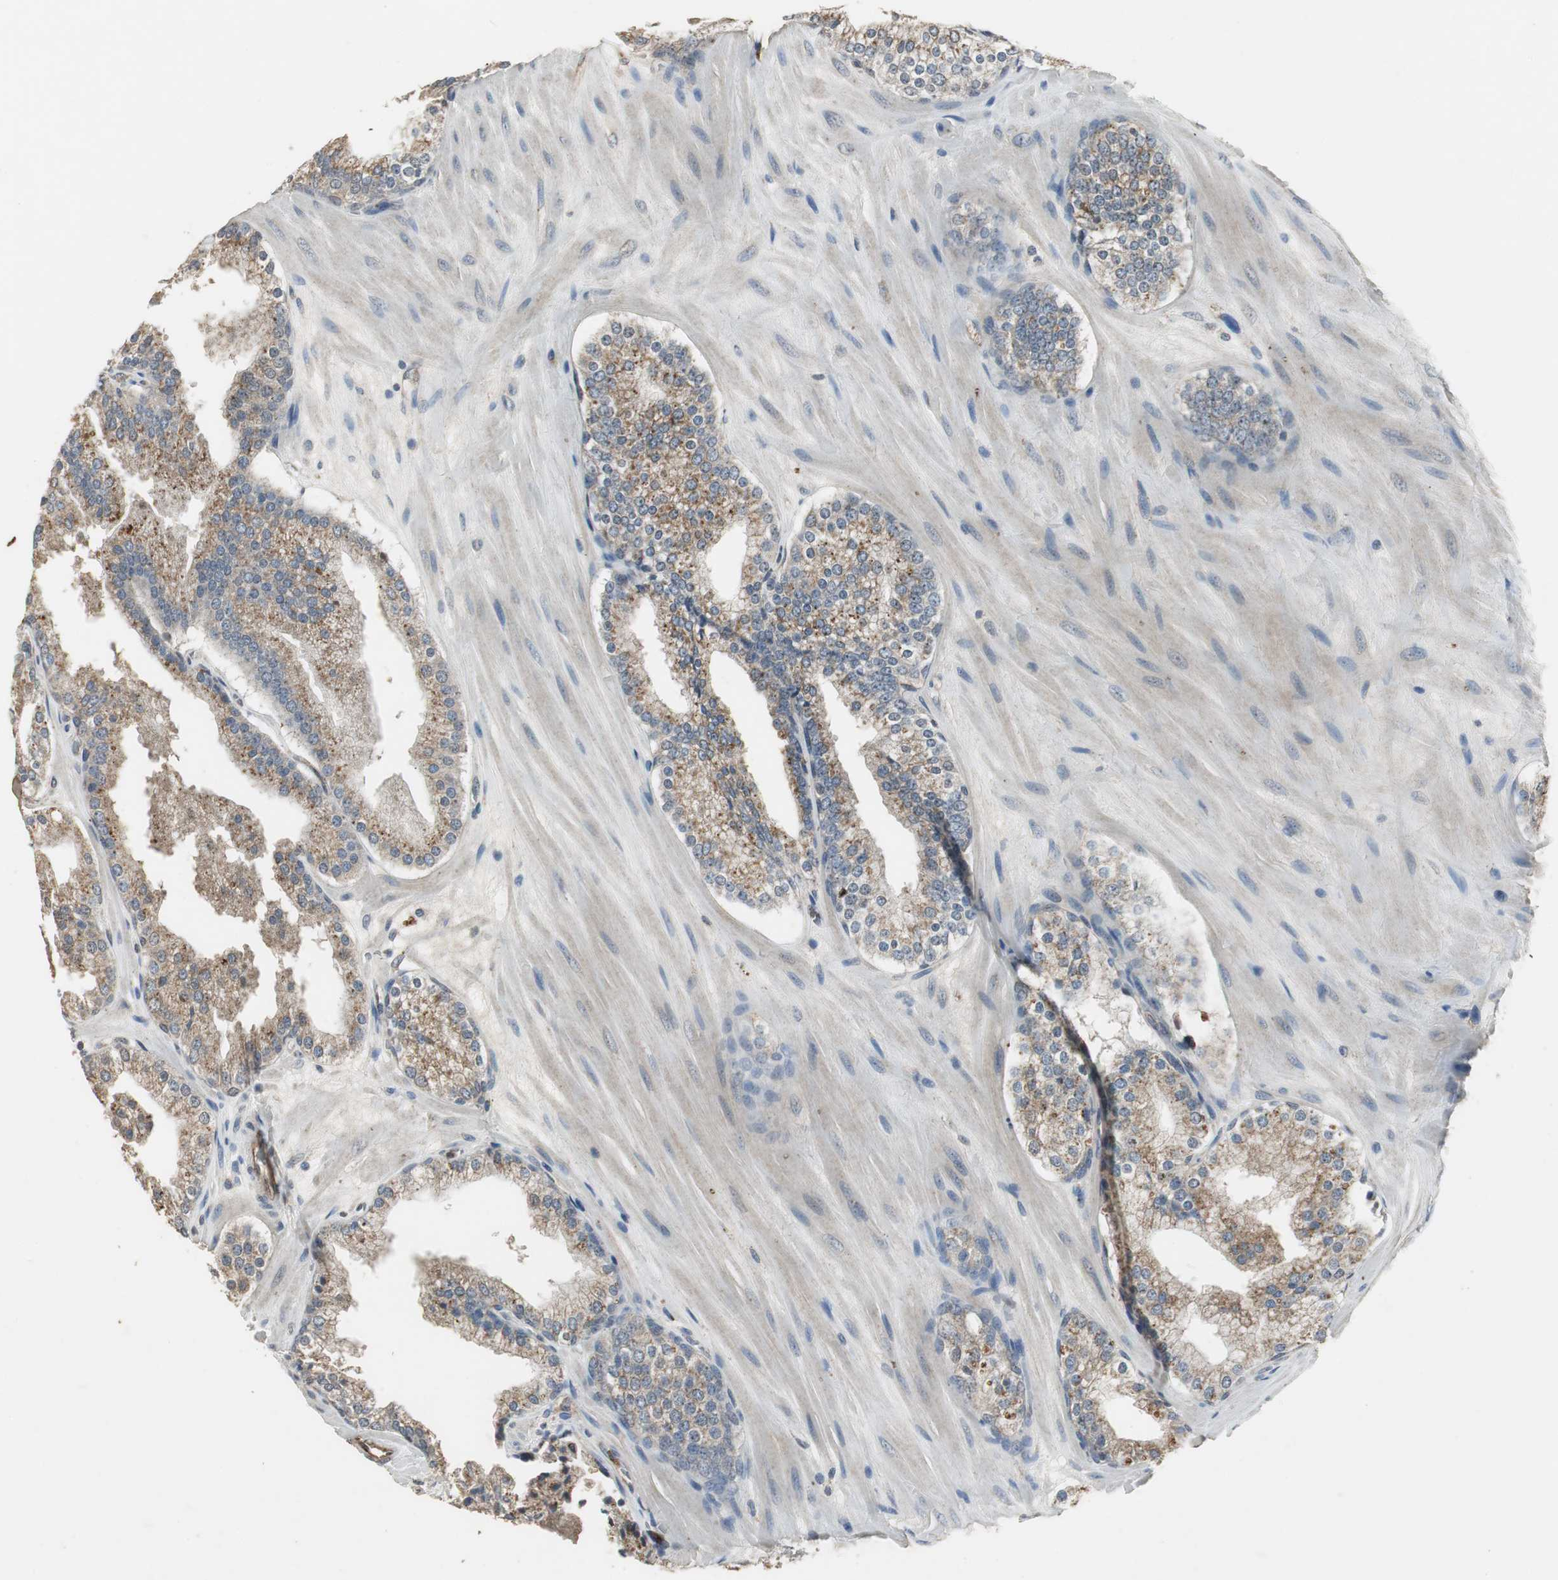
{"staining": {"intensity": "moderate", "quantity": ">75%", "location": "cytoplasmic/membranous"}, "tissue": "prostate cancer", "cell_type": "Tumor cells", "image_type": "cancer", "snomed": [{"axis": "morphology", "description": "Adenocarcinoma, High grade"}, {"axis": "topography", "description": "Prostate"}], "caption": "The micrograph reveals immunohistochemical staining of prostate high-grade adenocarcinoma. There is moderate cytoplasmic/membranous positivity is identified in approximately >75% of tumor cells.", "gene": "JTB", "patient": {"sex": "male", "age": 68}}